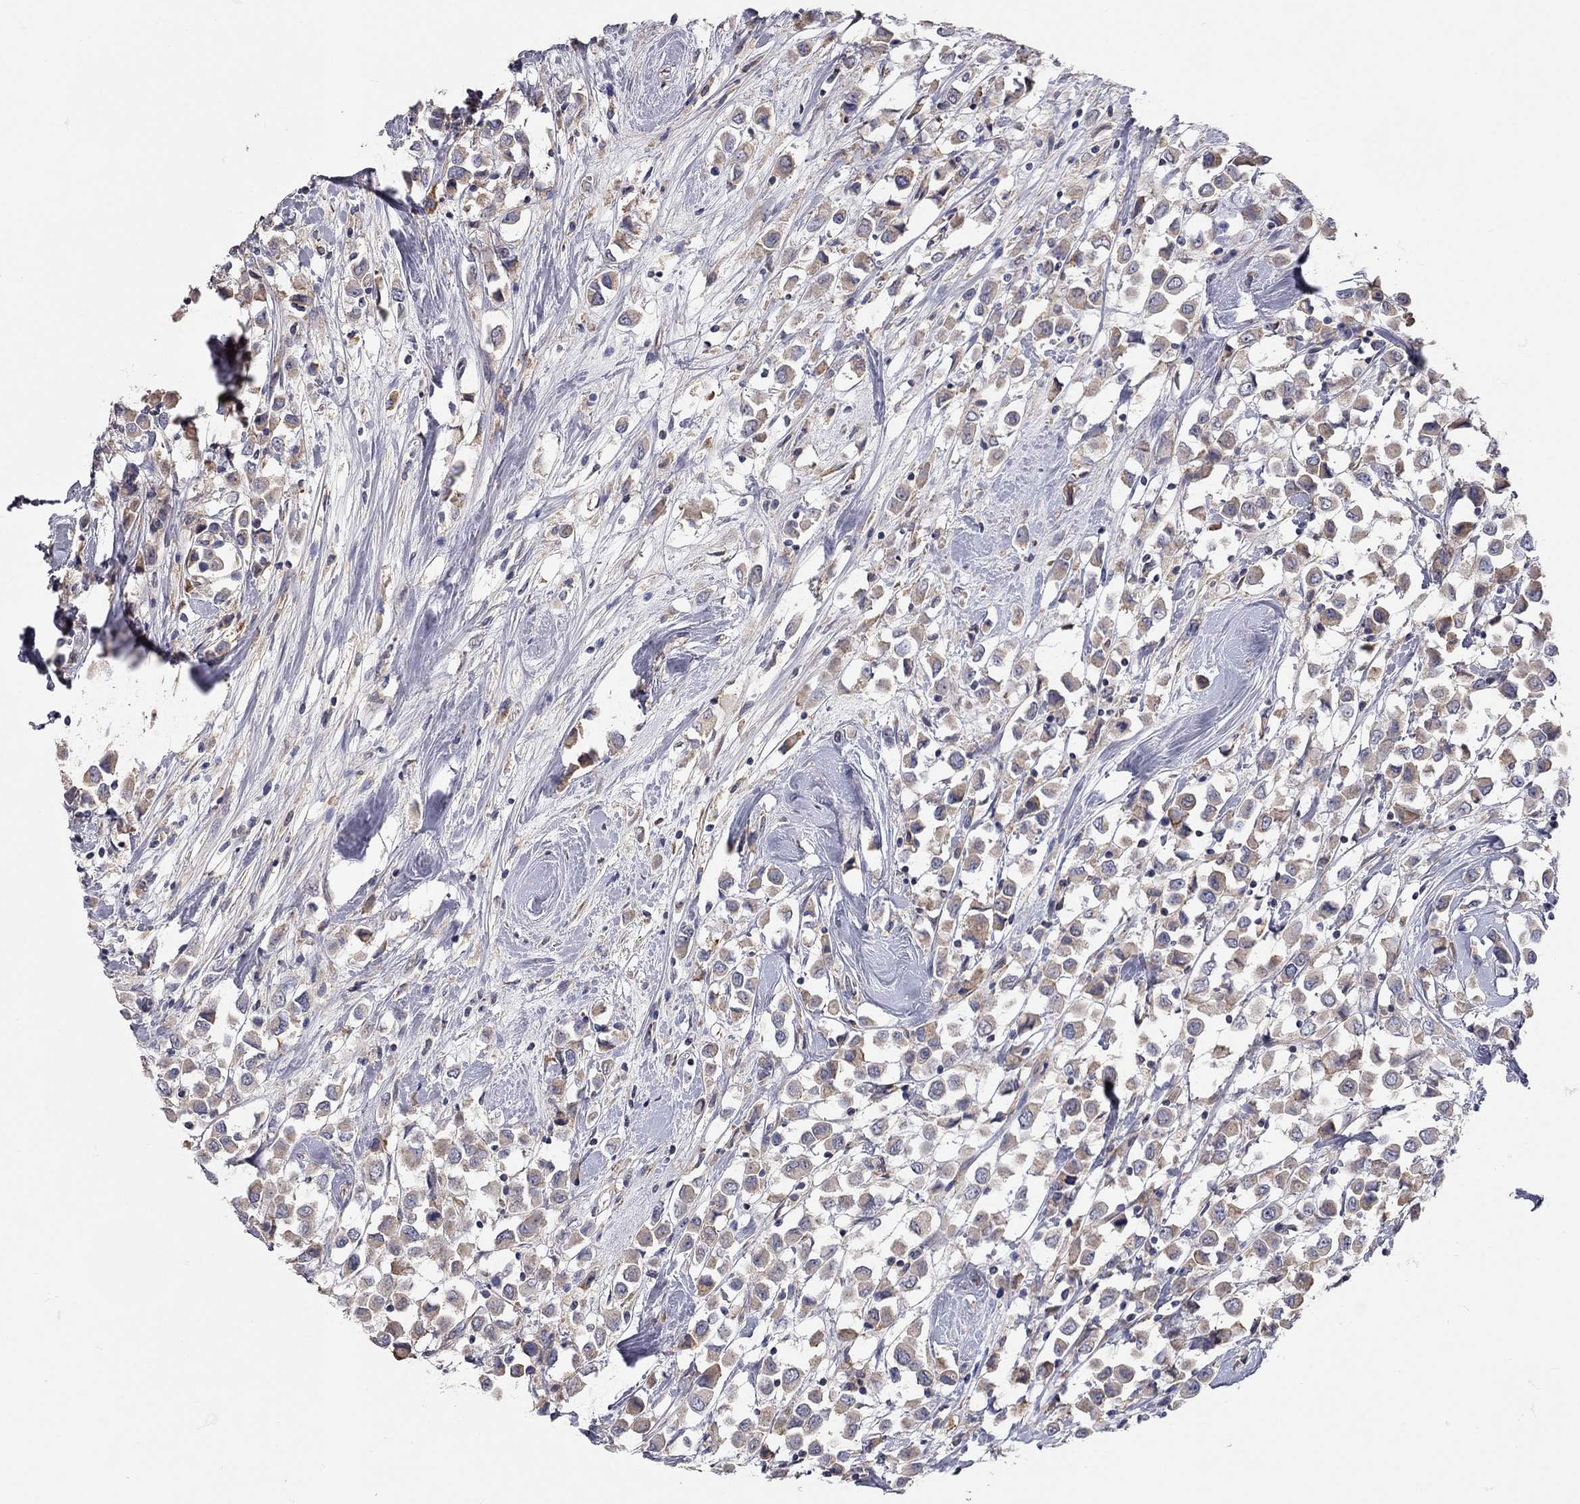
{"staining": {"intensity": "weak", "quantity": "25%-75%", "location": "cytoplasmic/membranous"}, "tissue": "breast cancer", "cell_type": "Tumor cells", "image_type": "cancer", "snomed": [{"axis": "morphology", "description": "Duct carcinoma"}, {"axis": "topography", "description": "Breast"}], "caption": "Immunohistochemical staining of human breast cancer displays weak cytoplasmic/membranous protein staining in approximately 25%-75% of tumor cells.", "gene": "XAGE2", "patient": {"sex": "female", "age": 61}}